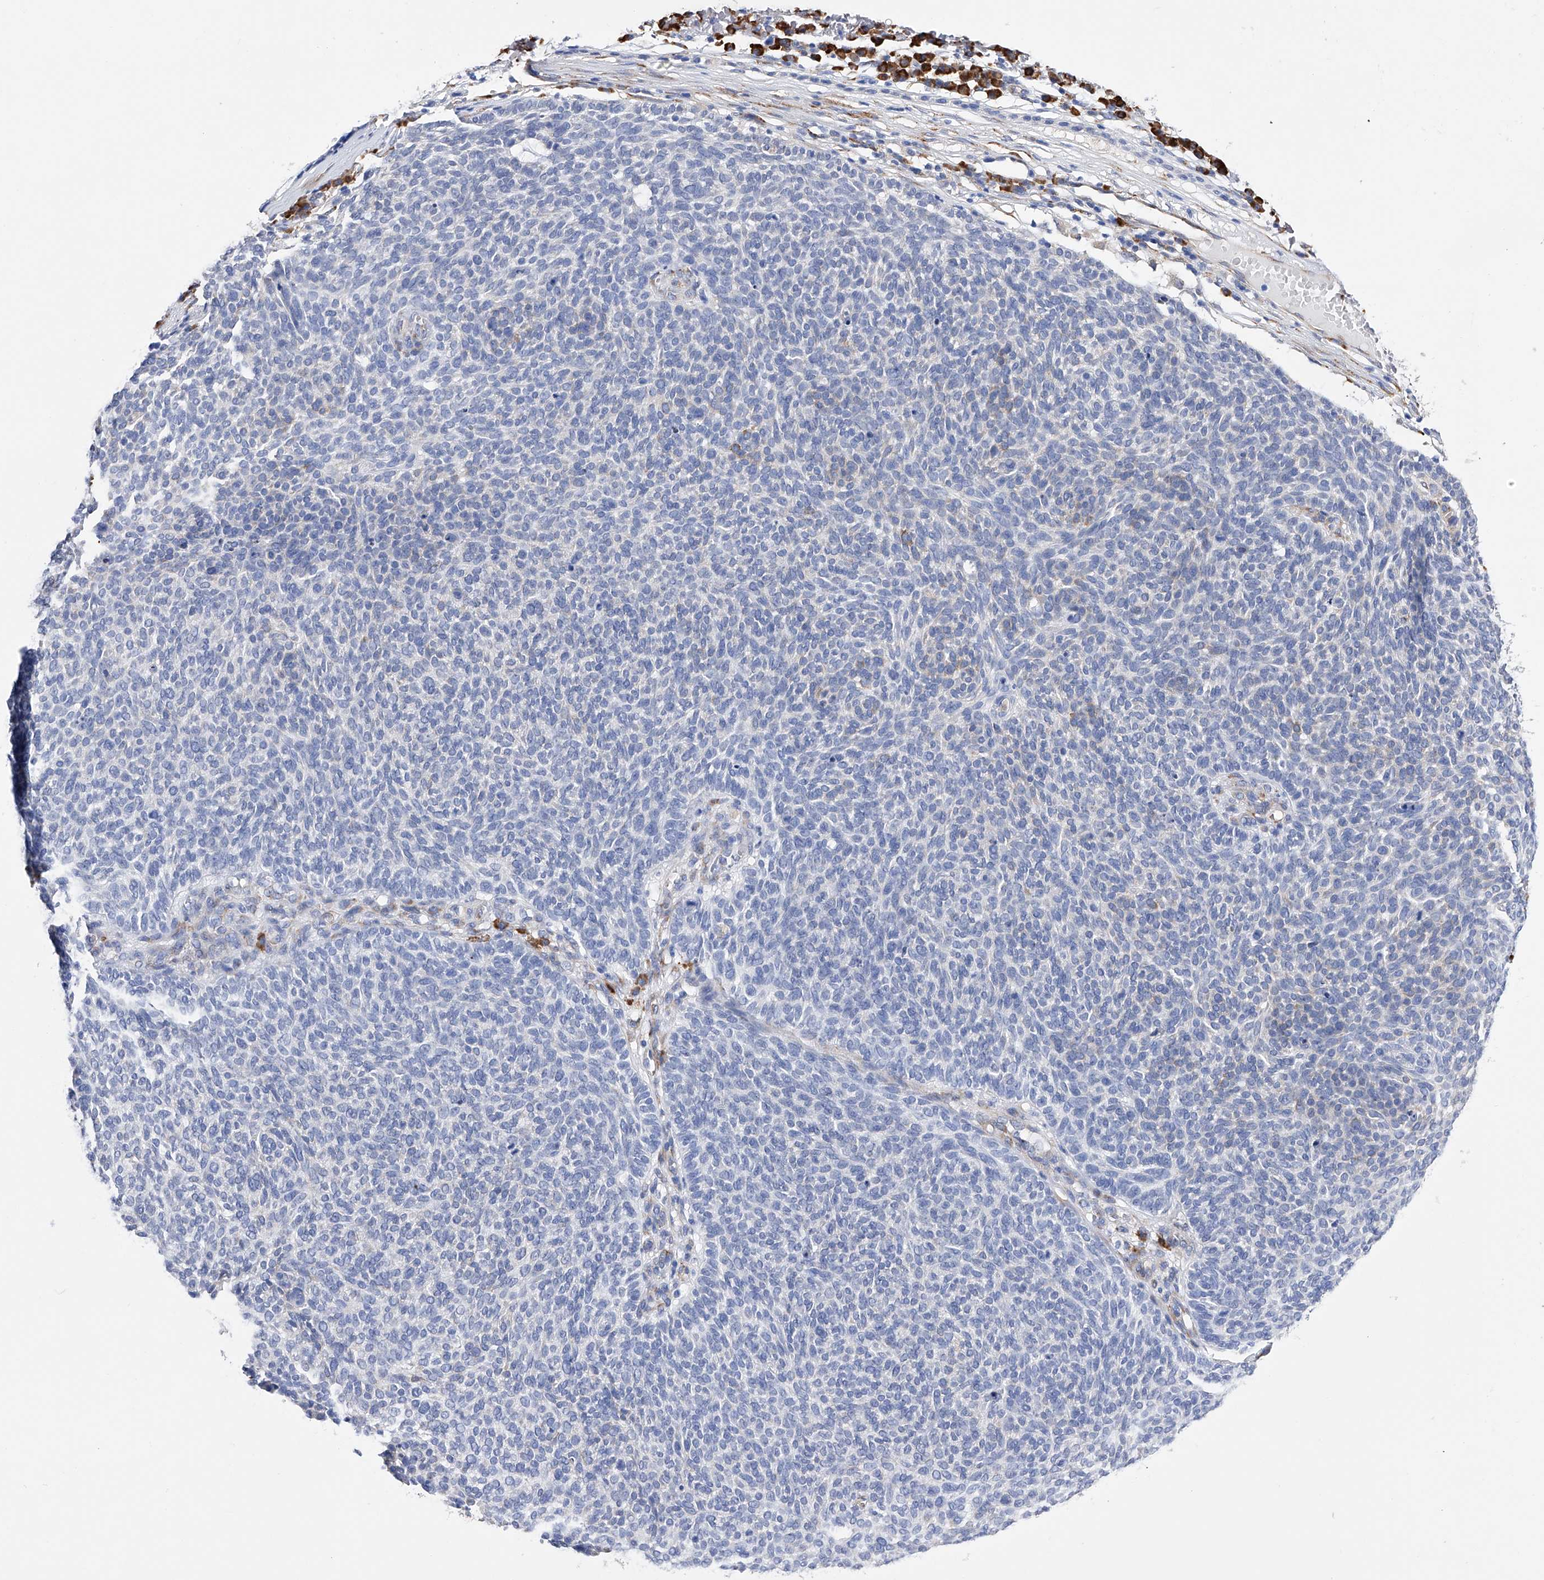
{"staining": {"intensity": "negative", "quantity": "none", "location": "none"}, "tissue": "skin cancer", "cell_type": "Tumor cells", "image_type": "cancer", "snomed": [{"axis": "morphology", "description": "Squamous cell carcinoma, NOS"}, {"axis": "topography", "description": "Skin"}], "caption": "This image is of skin cancer (squamous cell carcinoma) stained with immunohistochemistry (IHC) to label a protein in brown with the nuclei are counter-stained blue. There is no expression in tumor cells.", "gene": "PDIA5", "patient": {"sex": "female", "age": 90}}